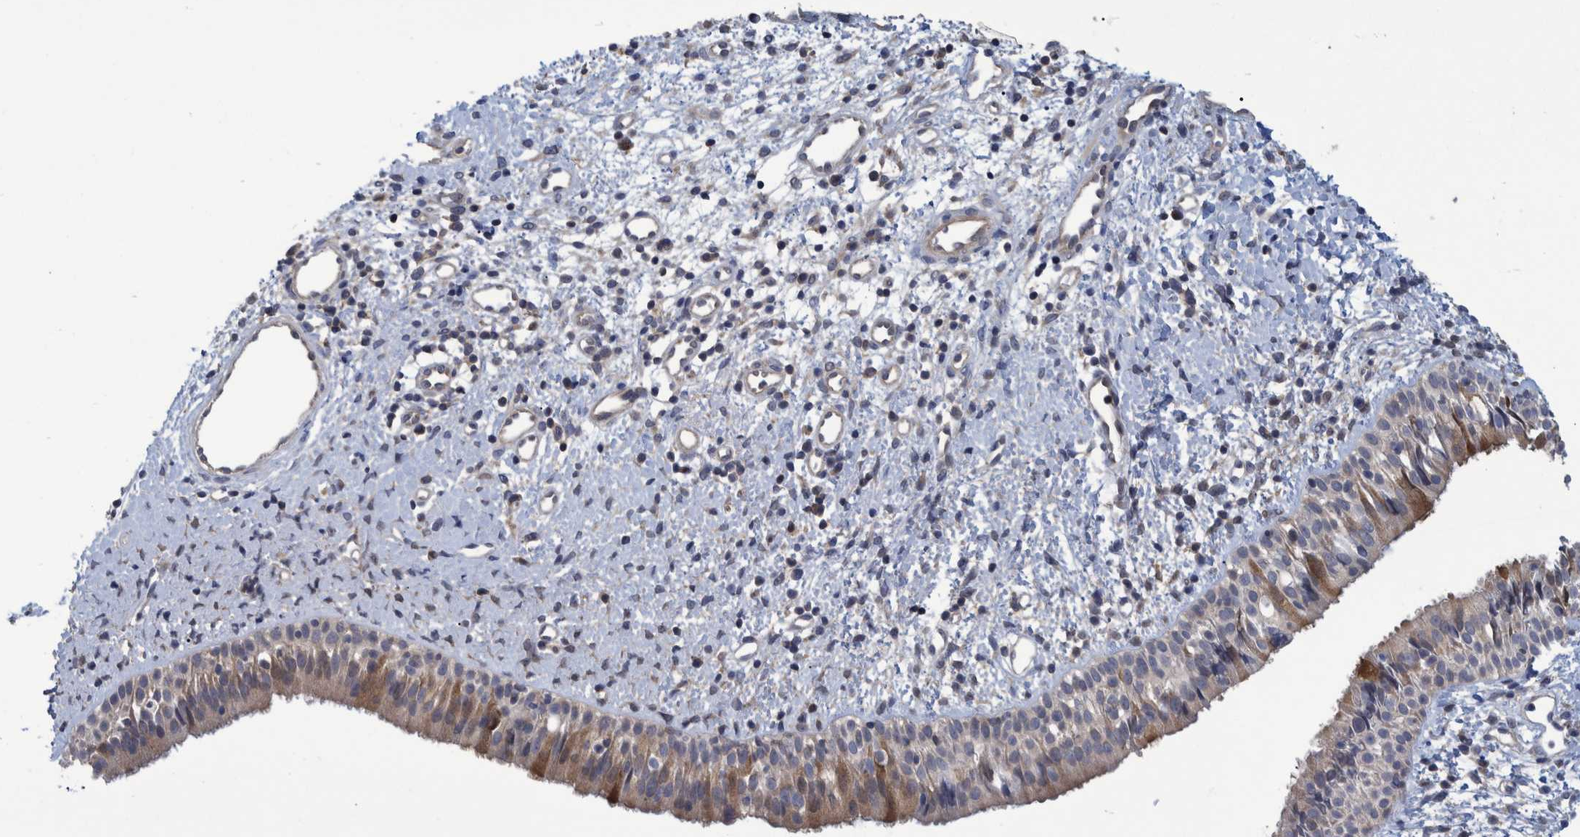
{"staining": {"intensity": "moderate", "quantity": "25%-75%", "location": "cytoplasmic/membranous"}, "tissue": "nasopharynx", "cell_type": "Respiratory epithelial cells", "image_type": "normal", "snomed": [{"axis": "morphology", "description": "Normal tissue, NOS"}, {"axis": "topography", "description": "Nasopharynx"}], "caption": "Moderate cytoplasmic/membranous expression for a protein is appreciated in approximately 25%-75% of respiratory epithelial cells of benign nasopharynx using IHC.", "gene": "PCYT2", "patient": {"sex": "male", "age": 22}}